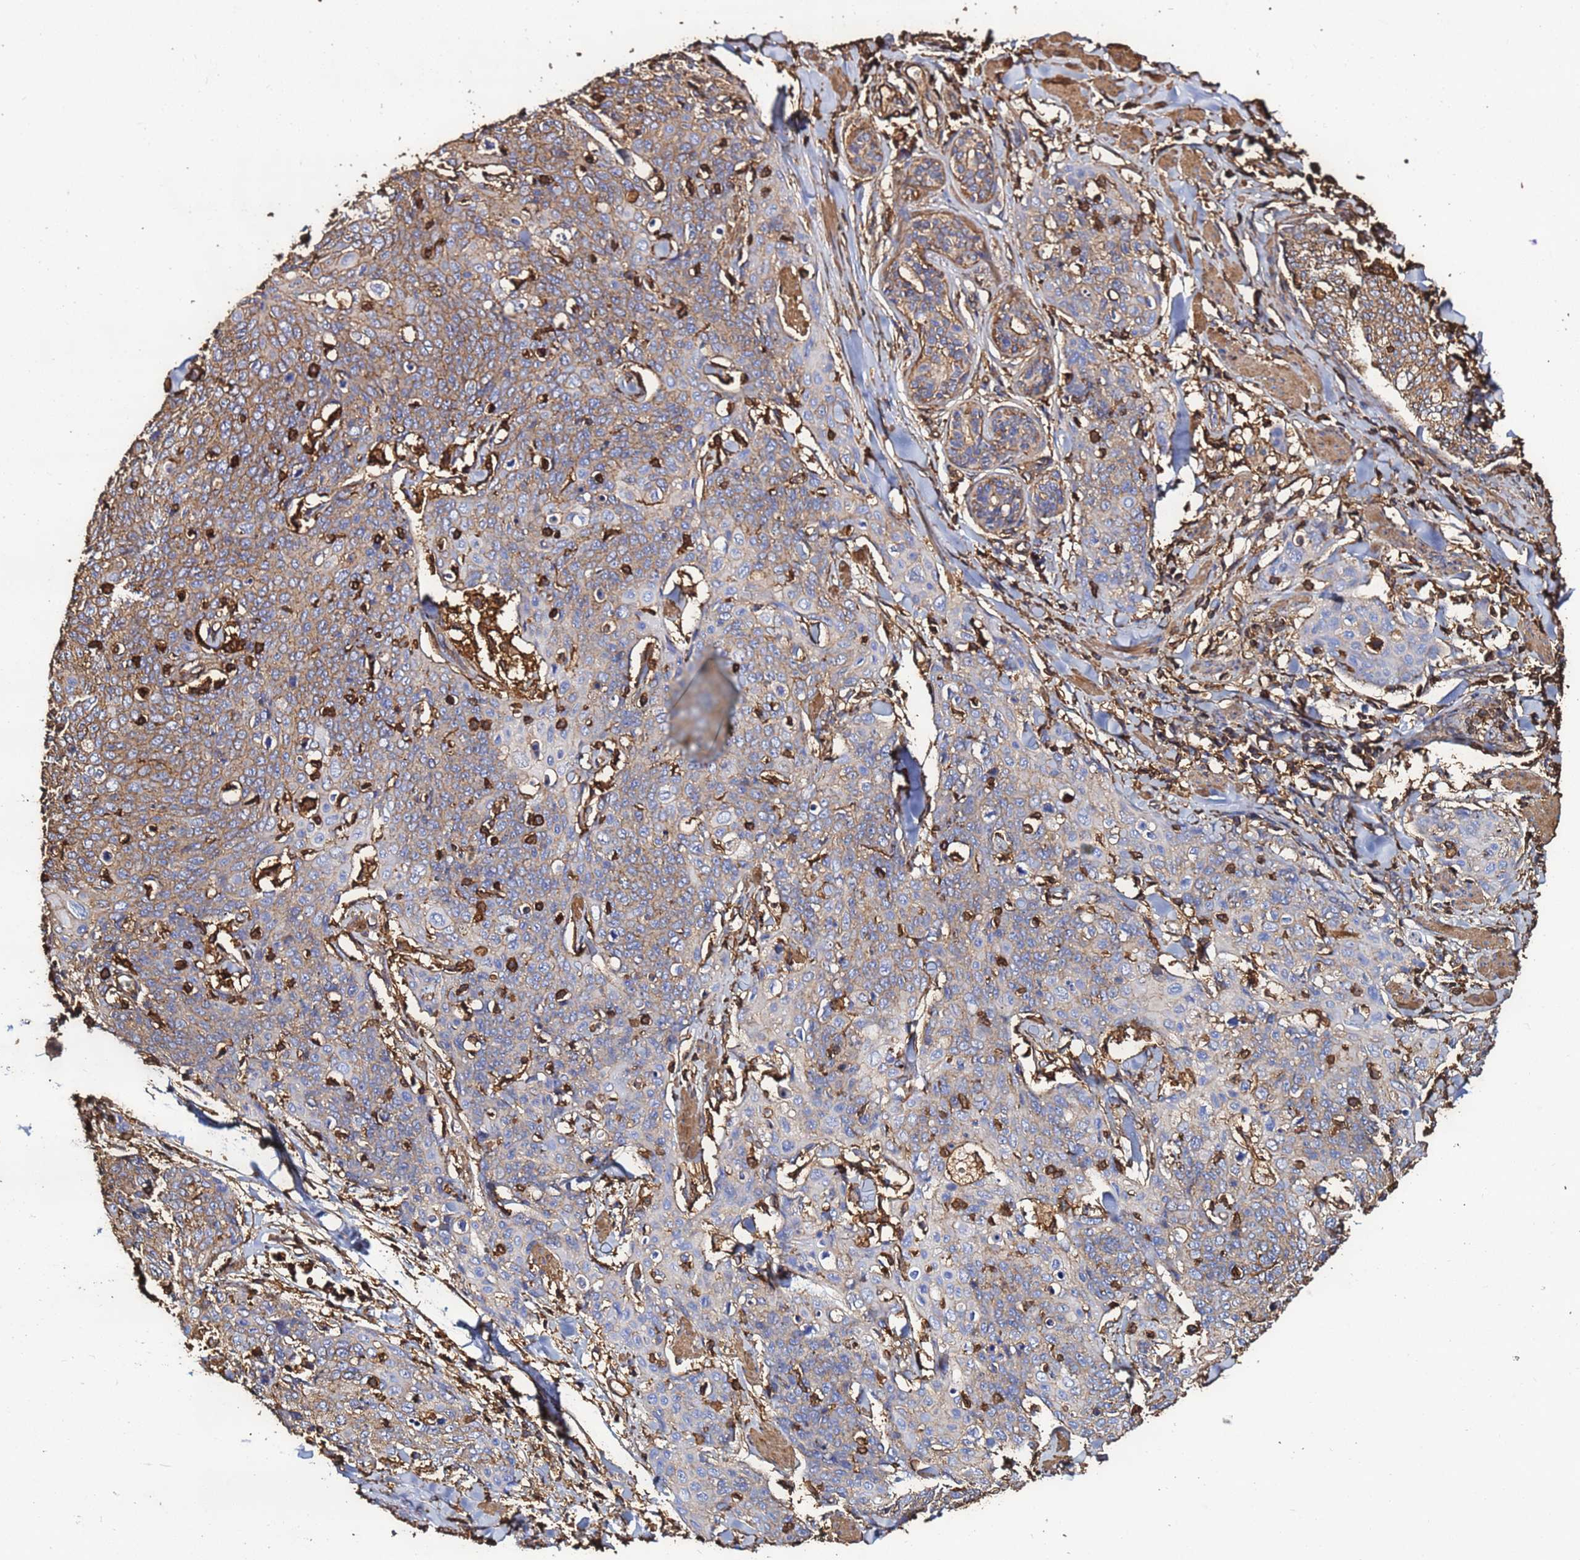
{"staining": {"intensity": "moderate", "quantity": "<25%", "location": "cytoplasmic/membranous"}, "tissue": "skin cancer", "cell_type": "Tumor cells", "image_type": "cancer", "snomed": [{"axis": "morphology", "description": "Squamous cell carcinoma, NOS"}, {"axis": "topography", "description": "Skin"}, {"axis": "topography", "description": "Vulva"}], "caption": "An image showing moderate cytoplasmic/membranous staining in approximately <25% of tumor cells in skin squamous cell carcinoma, as visualized by brown immunohistochemical staining.", "gene": "ACTB", "patient": {"sex": "female", "age": 85}}